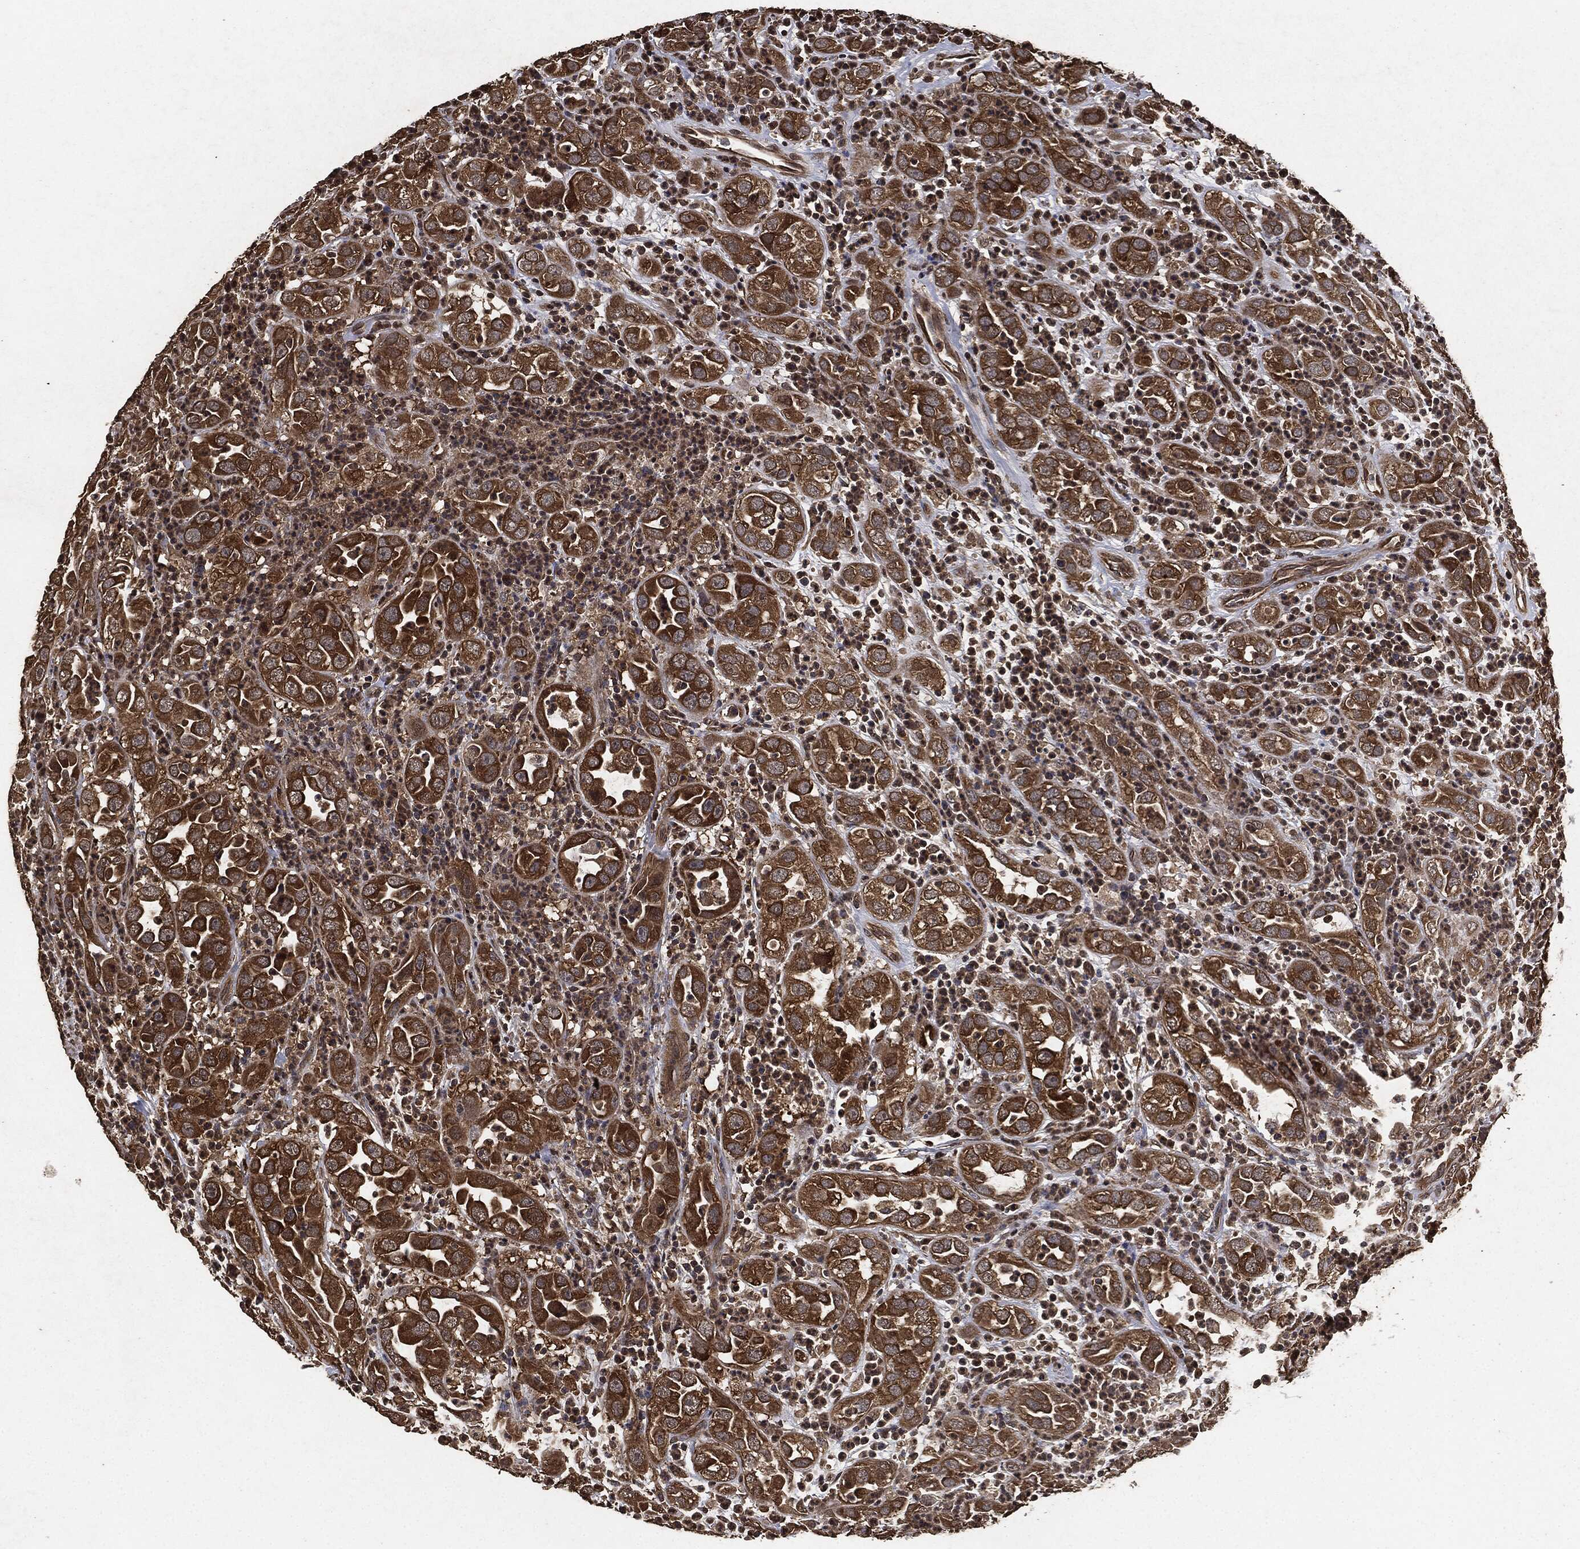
{"staining": {"intensity": "strong", "quantity": ">75%", "location": "cytoplasmic/membranous"}, "tissue": "urothelial cancer", "cell_type": "Tumor cells", "image_type": "cancer", "snomed": [{"axis": "morphology", "description": "Urothelial carcinoma, High grade"}, {"axis": "topography", "description": "Urinary bladder"}], "caption": "Immunohistochemical staining of human urothelial carcinoma (high-grade) demonstrates high levels of strong cytoplasmic/membranous staining in approximately >75% of tumor cells. (Stains: DAB in brown, nuclei in blue, Microscopy: brightfield microscopy at high magnification).", "gene": "AKT1S1", "patient": {"sex": "female", "age": 41}}